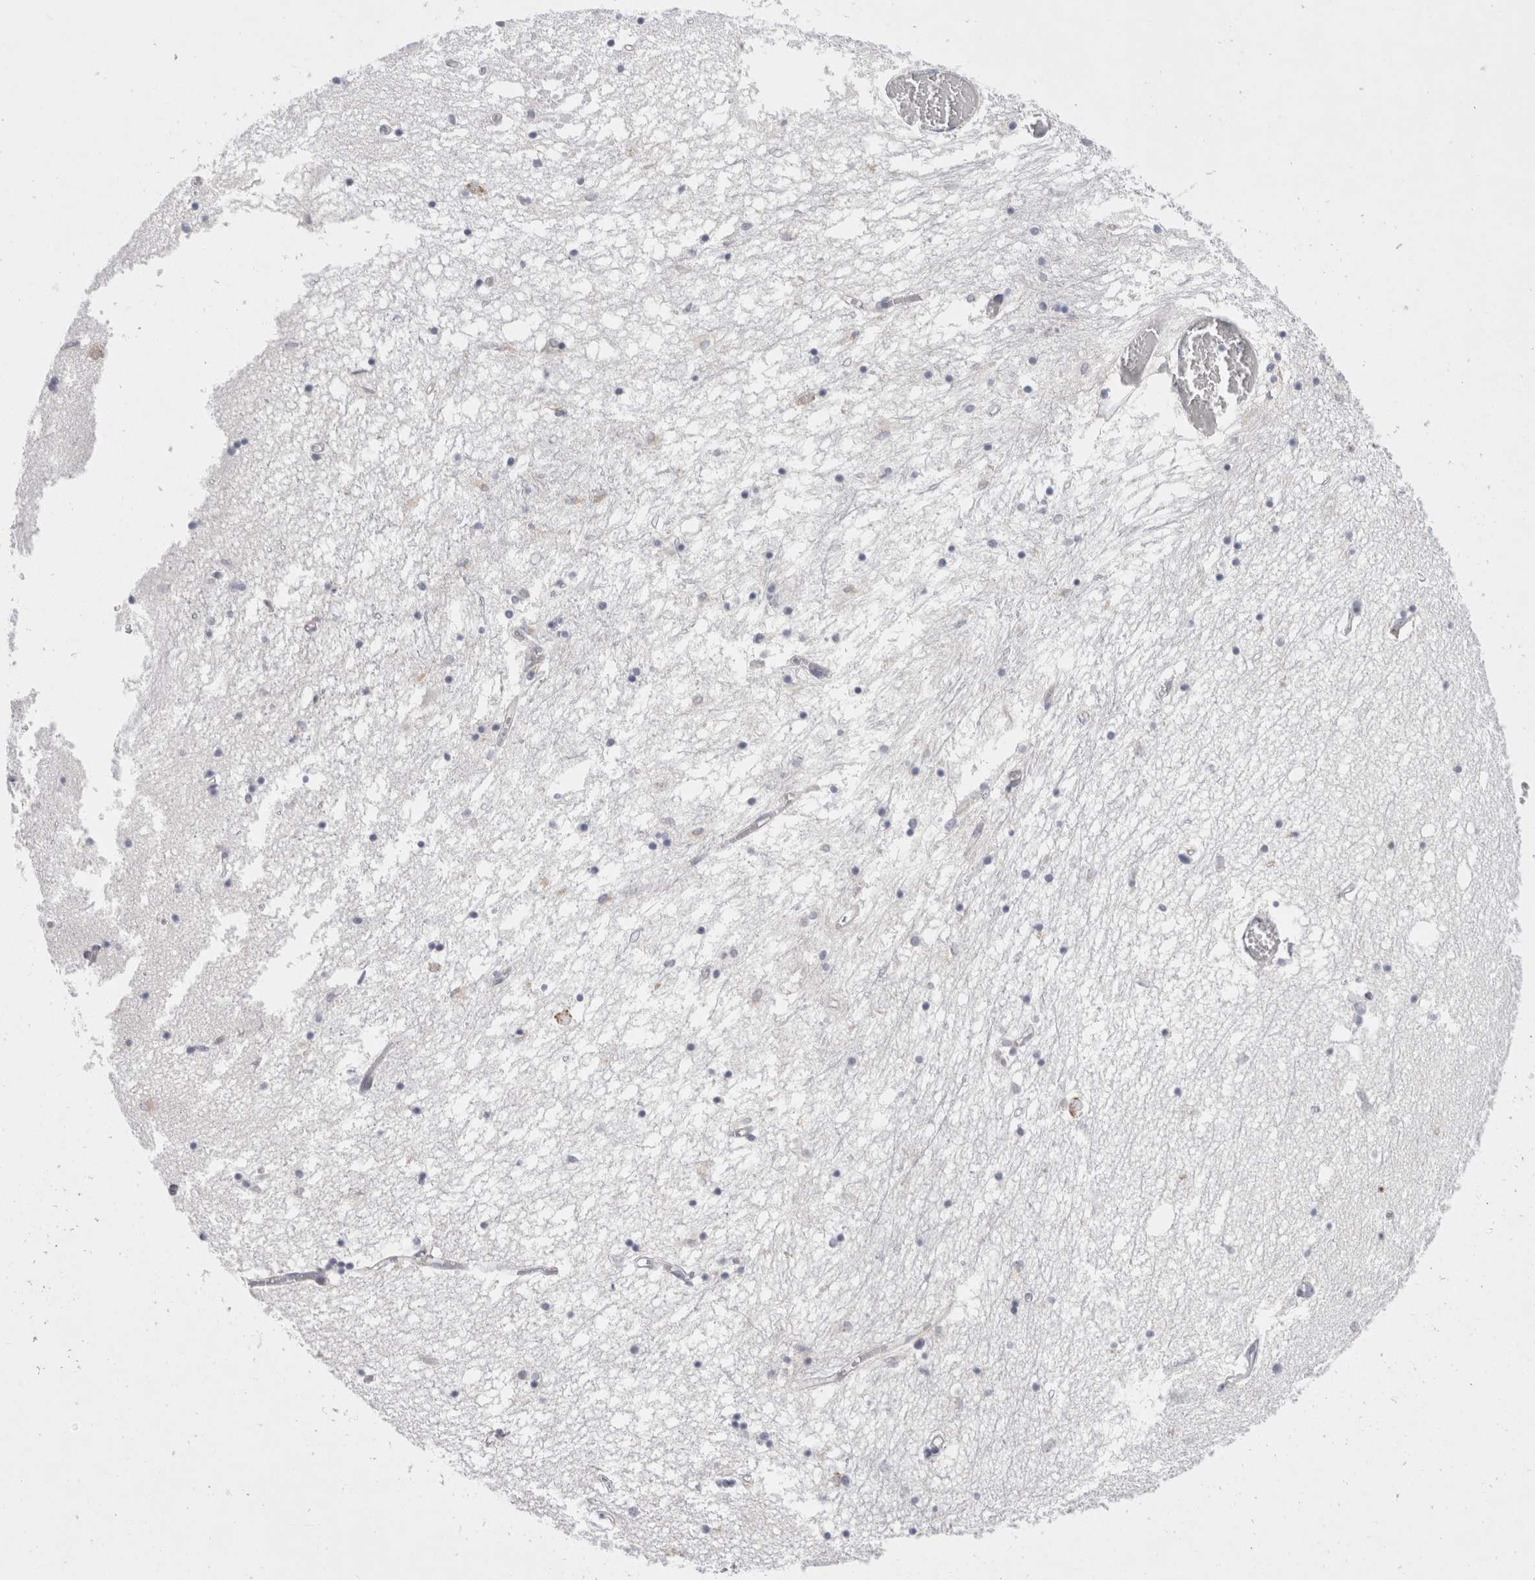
{"staining": {"intensity": "moderate", "quantity": "<25%", "location": "cytoplasmic/membranous"}, "tissue": "hippocampus", "cell_type": "Glial cells", "image_type": "normal", "snomed": [{"axis": "morphology", "description": "Normal tissue, NOS"}, {"axis": "topography", "description": "Hippocampus"}], "caption": "Protein staining by immunohistochemistry (IHC) shows moderate cytoplasmic/membranous staining in about <25% of glial cells in unremarkable hippocampus.", "gene": "TRMT1L", "patient": {"sex": "male", "age": 70}}